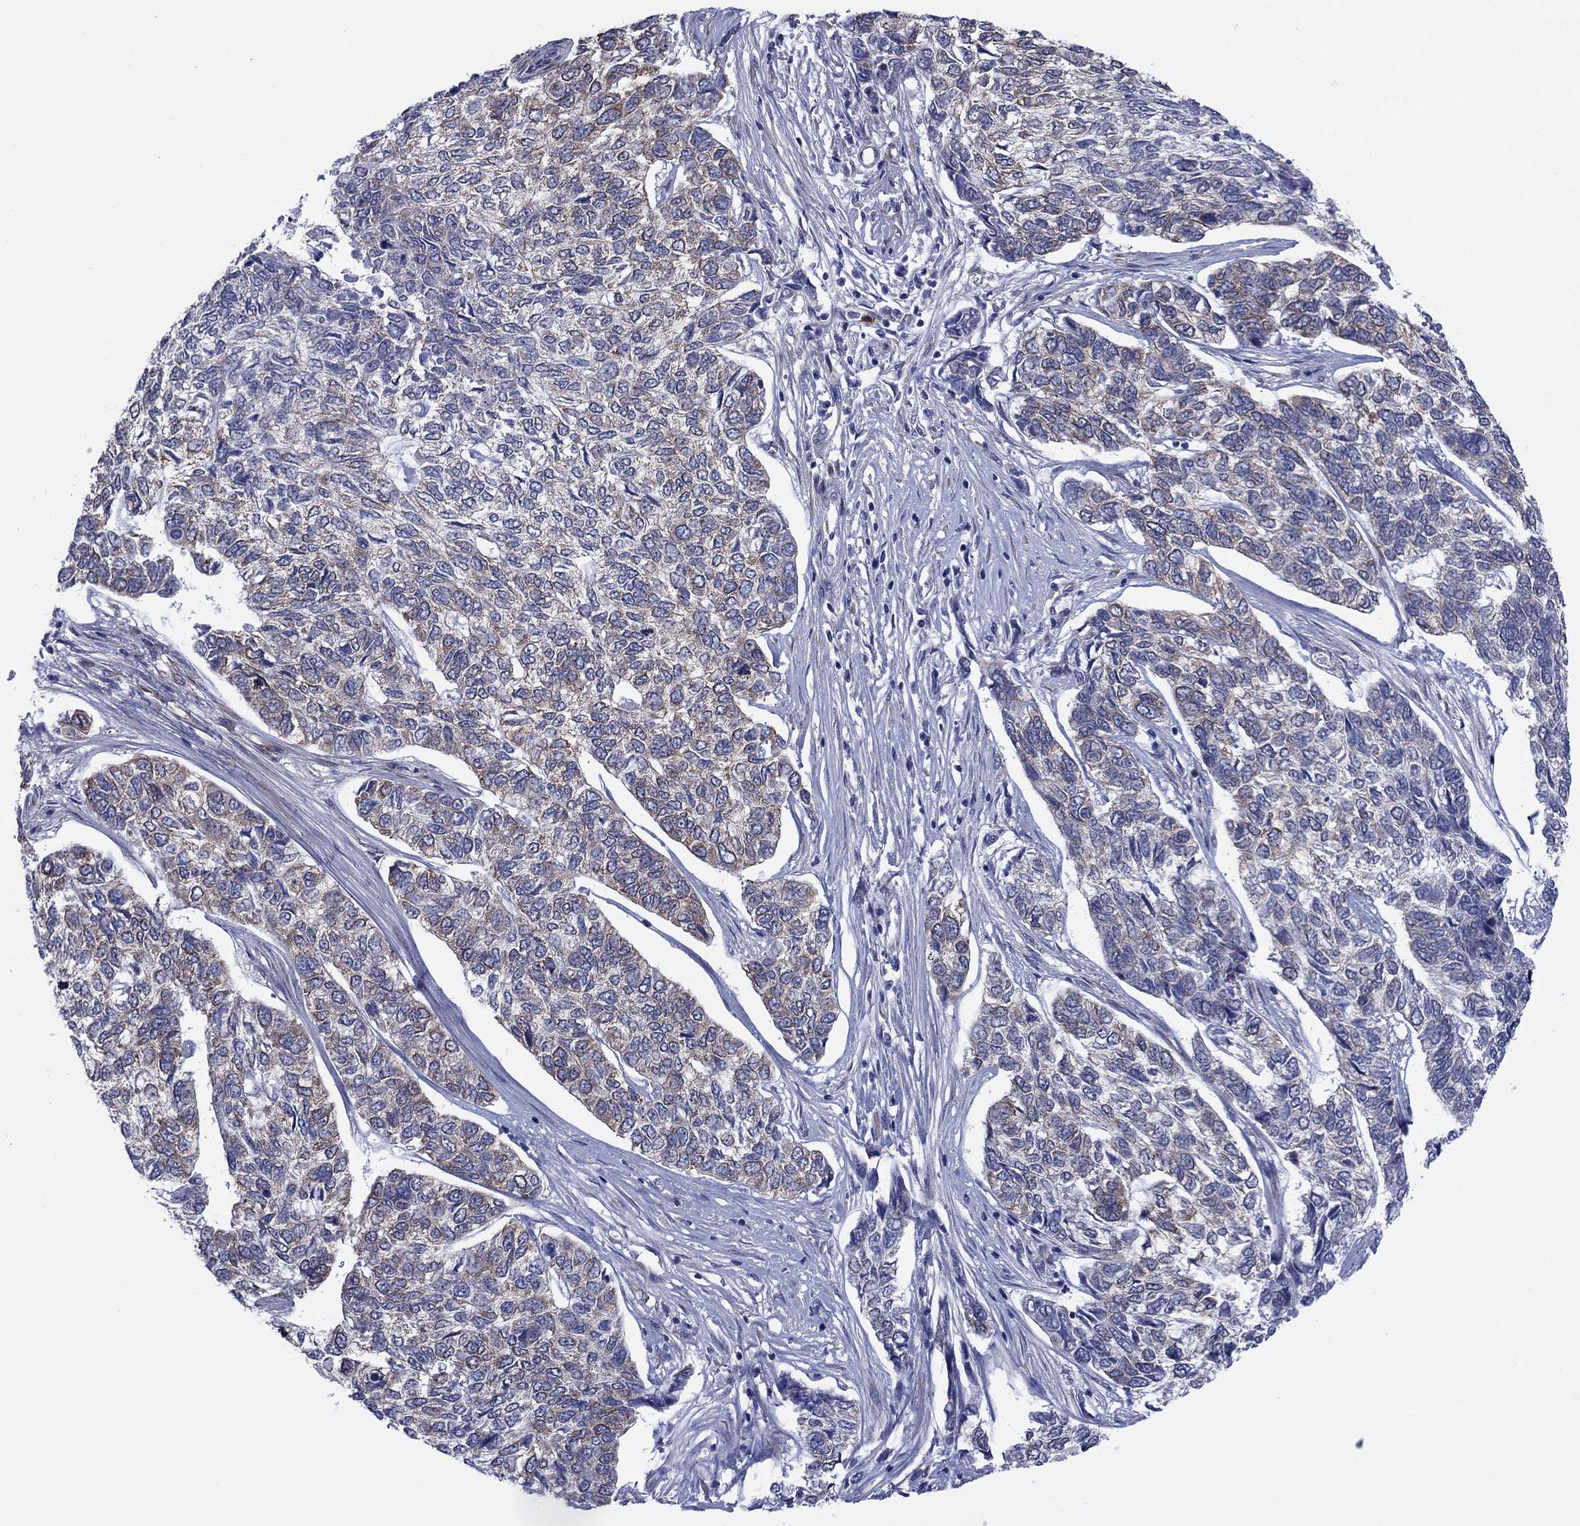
{"staining": {"intensity": "negative", "quantity": "none", "location": "none"}, "tissue": "skin cancer", "cell_type": "Tumor cells", "image_type": "cancer", "snomed": [{"axis": "morphology", "description": "Basal cell carcinoma"}, {"axis": "topography", "description": "Skin"}], "caption": "This is an IHC photomicrograph of basal cell carcinoma (skin). There is no positivity in tumor cells.", "gene": "GPR155", "patient": {"sex": "female", "age": 65}}